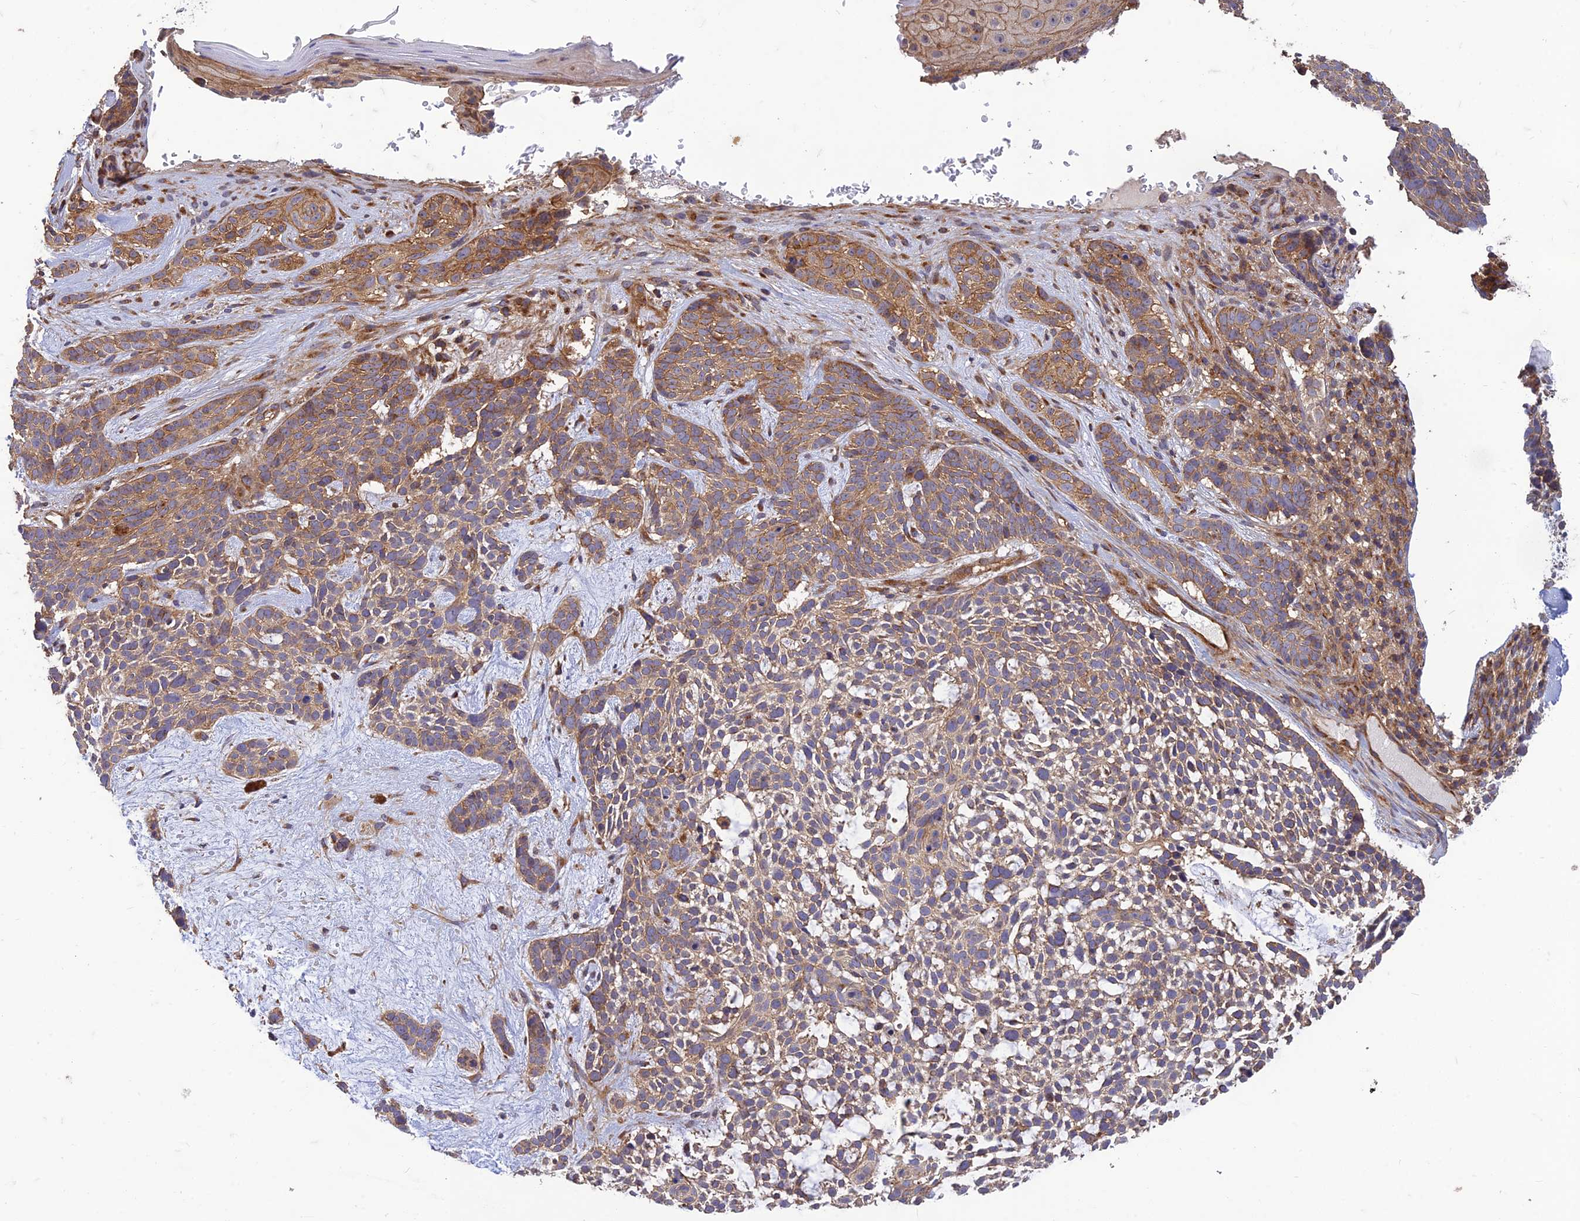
{"staining": {"intensity": "weak", "quantity": ">75%", "location": "cytoplasmic/membranous"}, "tissue": "skin cancer", "cell_type": "Tumor cells", "image_type": "cancer", "snomed": [{"axis": "morphology", "description": "Basal cell carcinoma"}, {"axis": "topography", "description": "Skin"}], "caption": "Brown immunohistochemical staining in basal cell carcinoma (skin) reveals weak cytoplasmic/membranous positivity in about >75% of tumor cells. (brown staining indicates protein expression, while blue staining denotes nuclei).", "gene": "TMEM131L", "patient": {"sex": "male", "age": 71}}